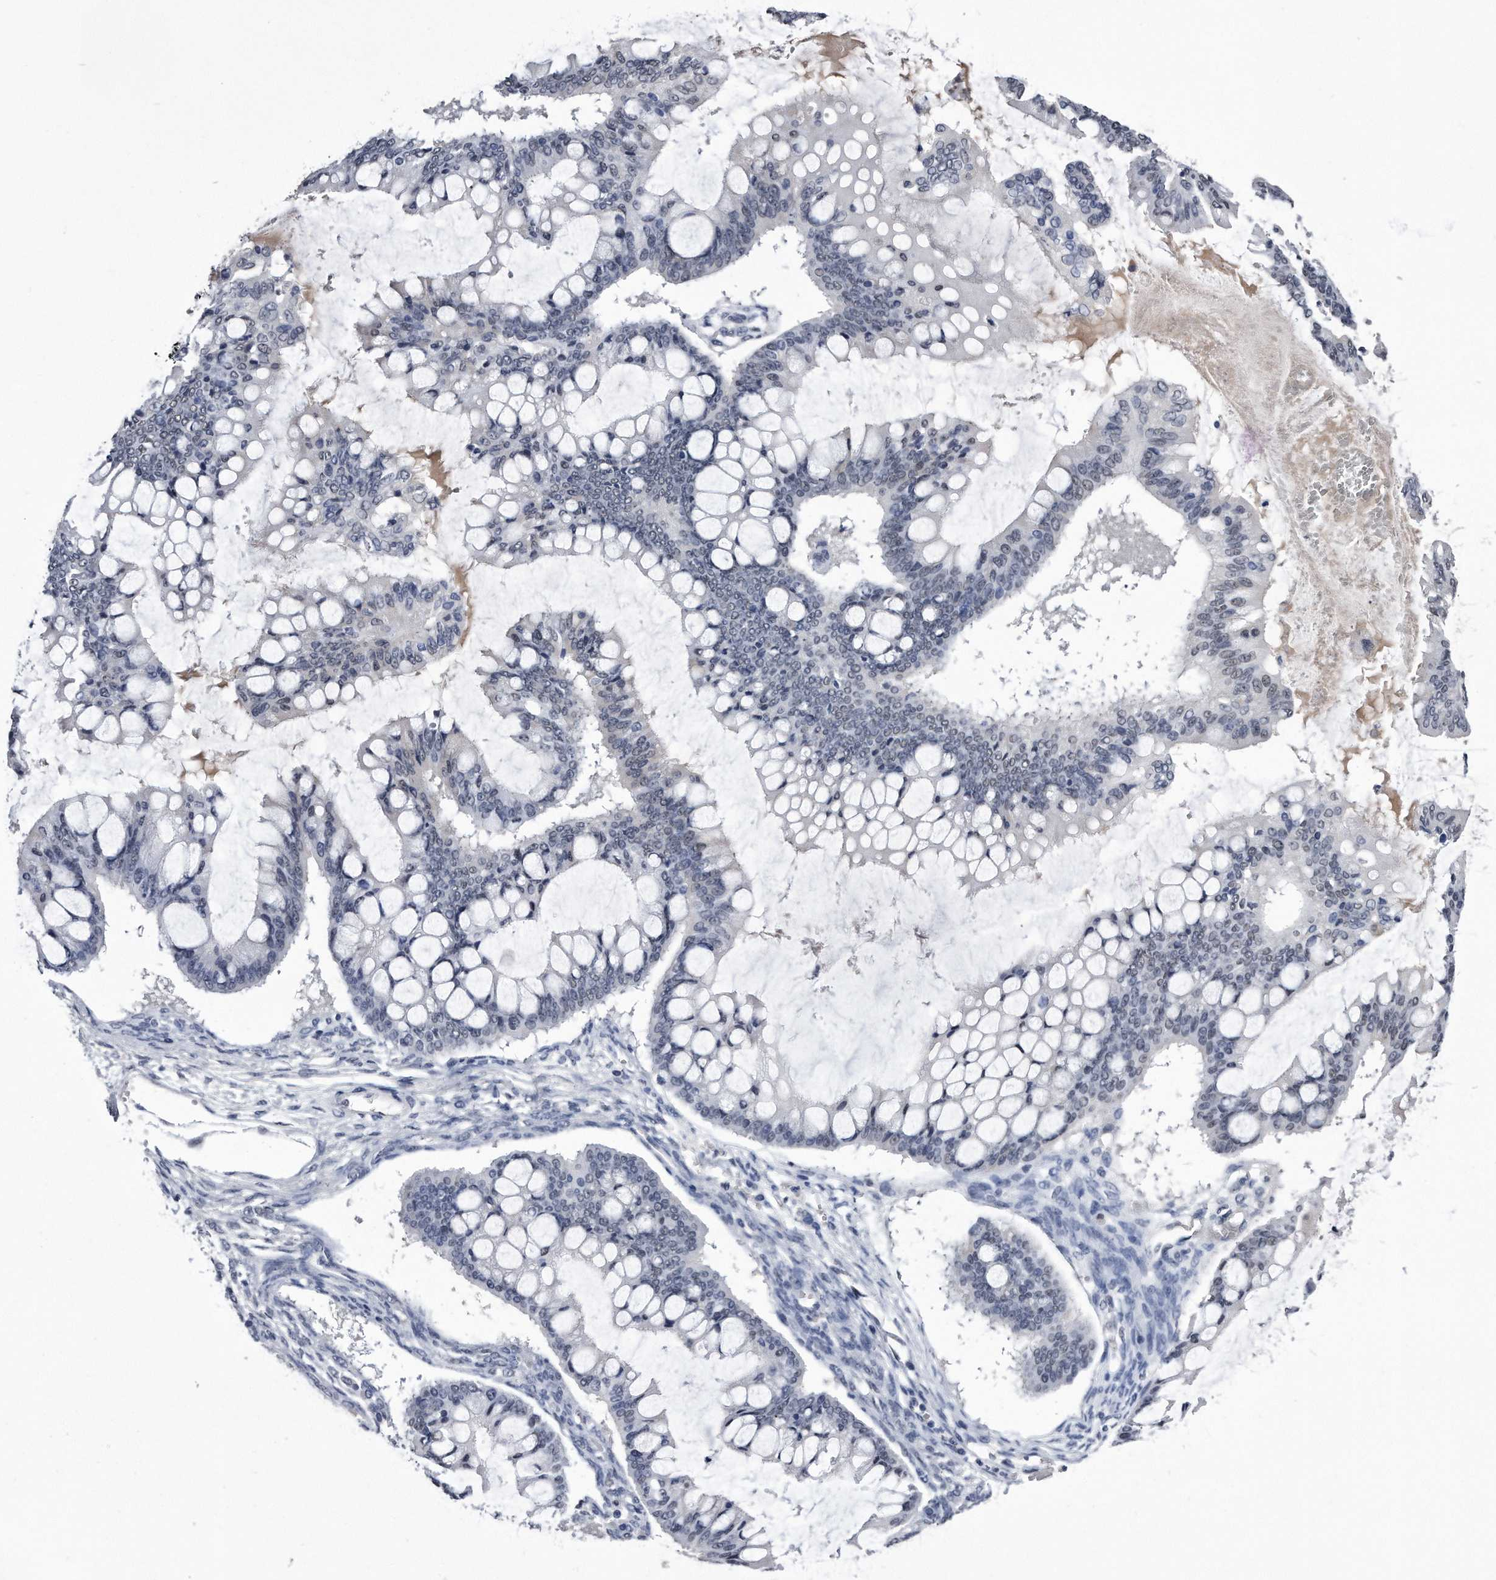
{"staining": {"intensity": "negative", "quantity": "none", "location": "none"}, "tissue": "ovarian cancer", "cell_type": "Tumor cells", "image_type": "cancer", "snomed": [{"axis": "morphology", "description": "Cystadenocarcinoma, mucinous, NOS"}, {"axis": "topography", "description": "Ovary"}], "caption": "Immunohistochemical staining of human mucinous cystadenocarcinoma (ovarian) exhibits no significant expression in tumor cells.", "gene": "KCTD8", "patient": {"sex": "female", "age": 73}}